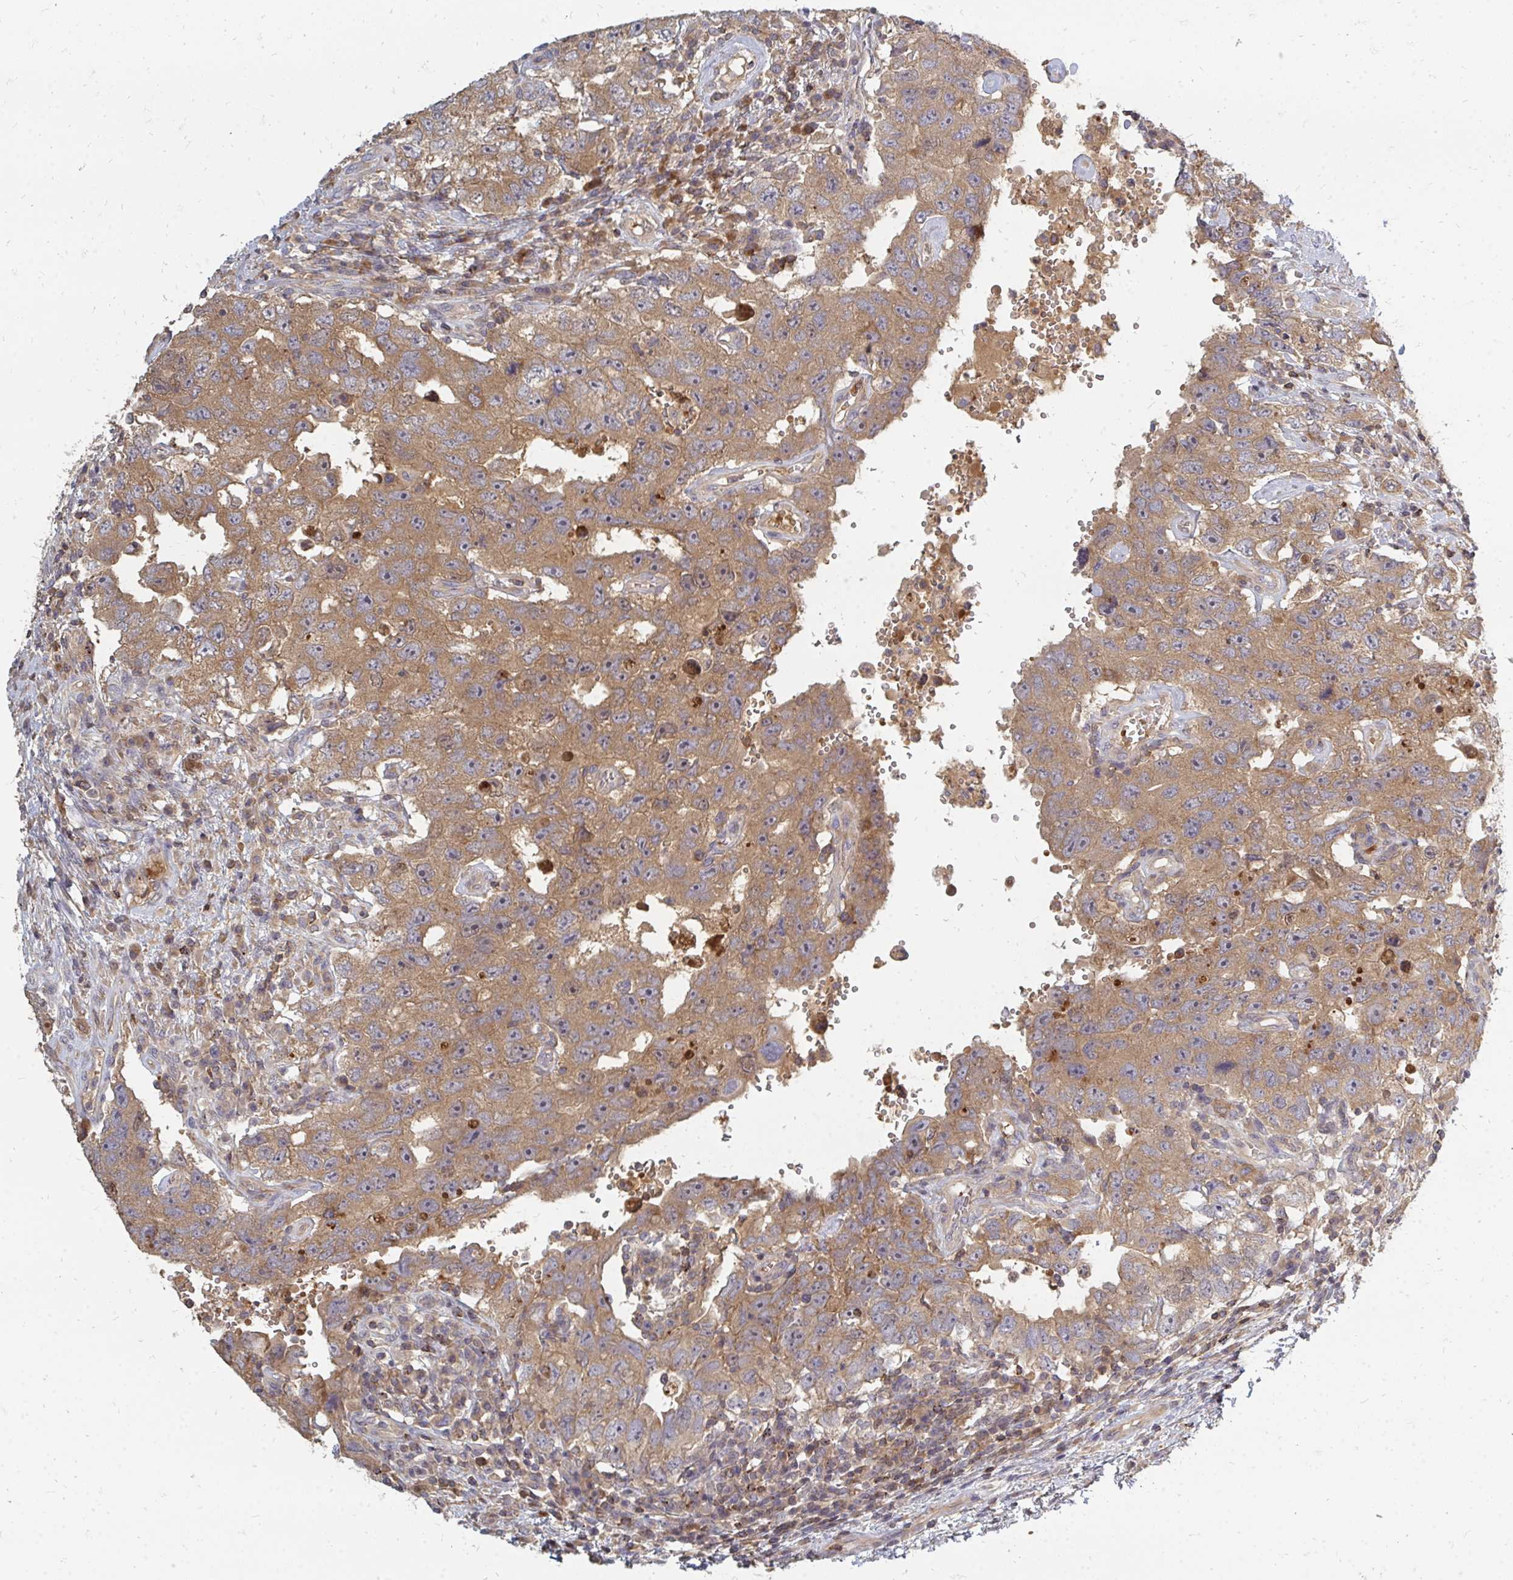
{"staining": {"intensity": "moderate", "quantity": ">75%", "location": "cytoplasmic/membranous"}, "tissue": "testis cancer", "cell_type": "Tumor cells", "image_type": "cancer", "snomed": [{"axis": "morphology", "description": "Carcinoma, Embryonal, NOS"}, {"axis": "topography", "description": "Testis"}], "caption": "Testis embryonal carcinoma stained with IHC shows moderate cytoplasmic/membranous positivity in about >75% of tumor cells.", "gene": "ZNF285", "patient": {"sex": "male", "age": 26}}